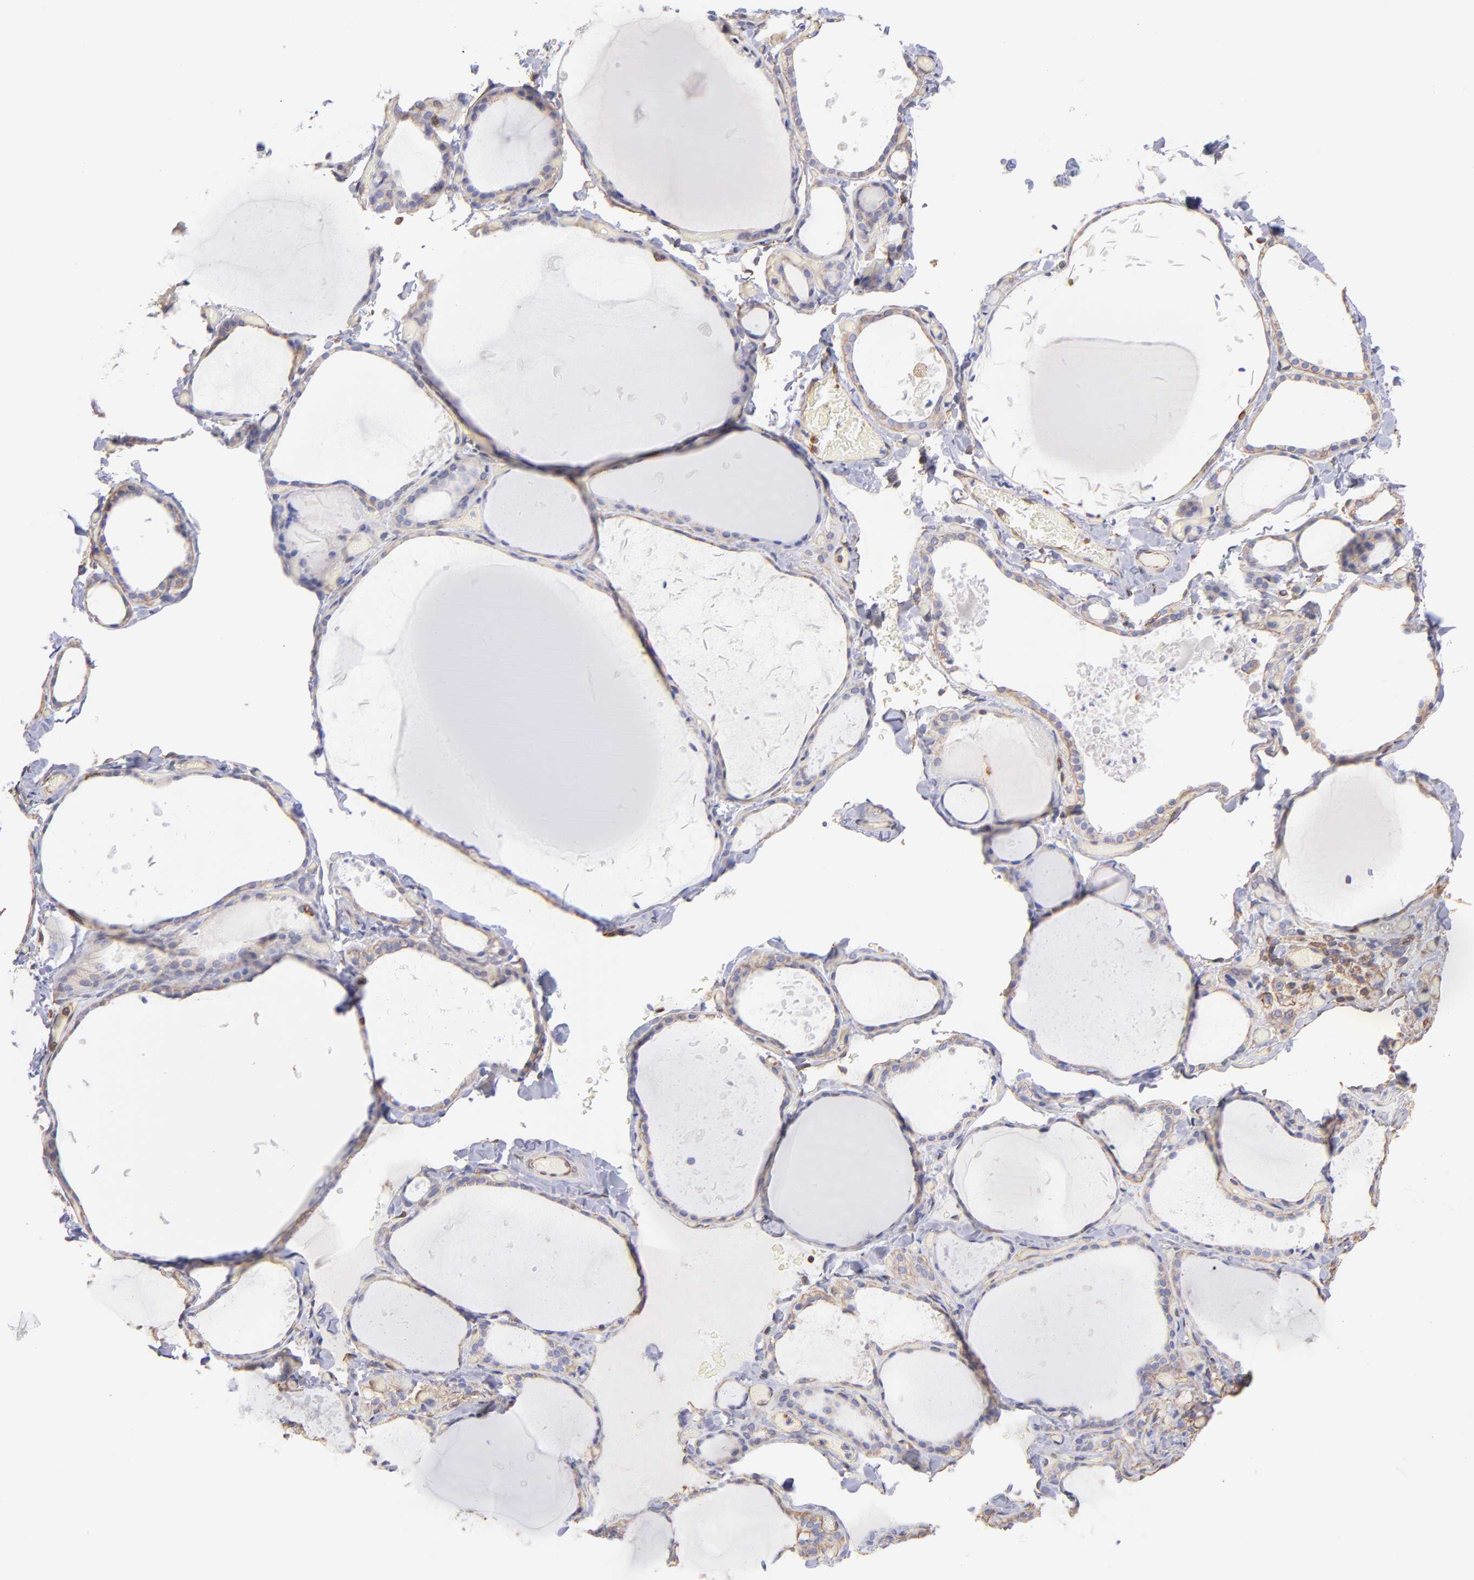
{"staining": {"intensity": "weak", "quantity": "25%-75%", "location": "cytoplasmic/membranous"}, "tissue": "thyroid gland", "cell_type": "Glandular cells", "image_type": "normal", "snomed": [{"axis": "morphology", "description": "Normal tissue, NOS"}, {"axis": "topography", "description": "Thyroid gland"}], "caption": "Thyroid gland stained for a protein (brown) demonstrates weak cytoplasmic/membranous positive expression in about 25%-75% of glandular cells.", "gene": "PLEC", "patient": {"sex": "female", "age": 22}}